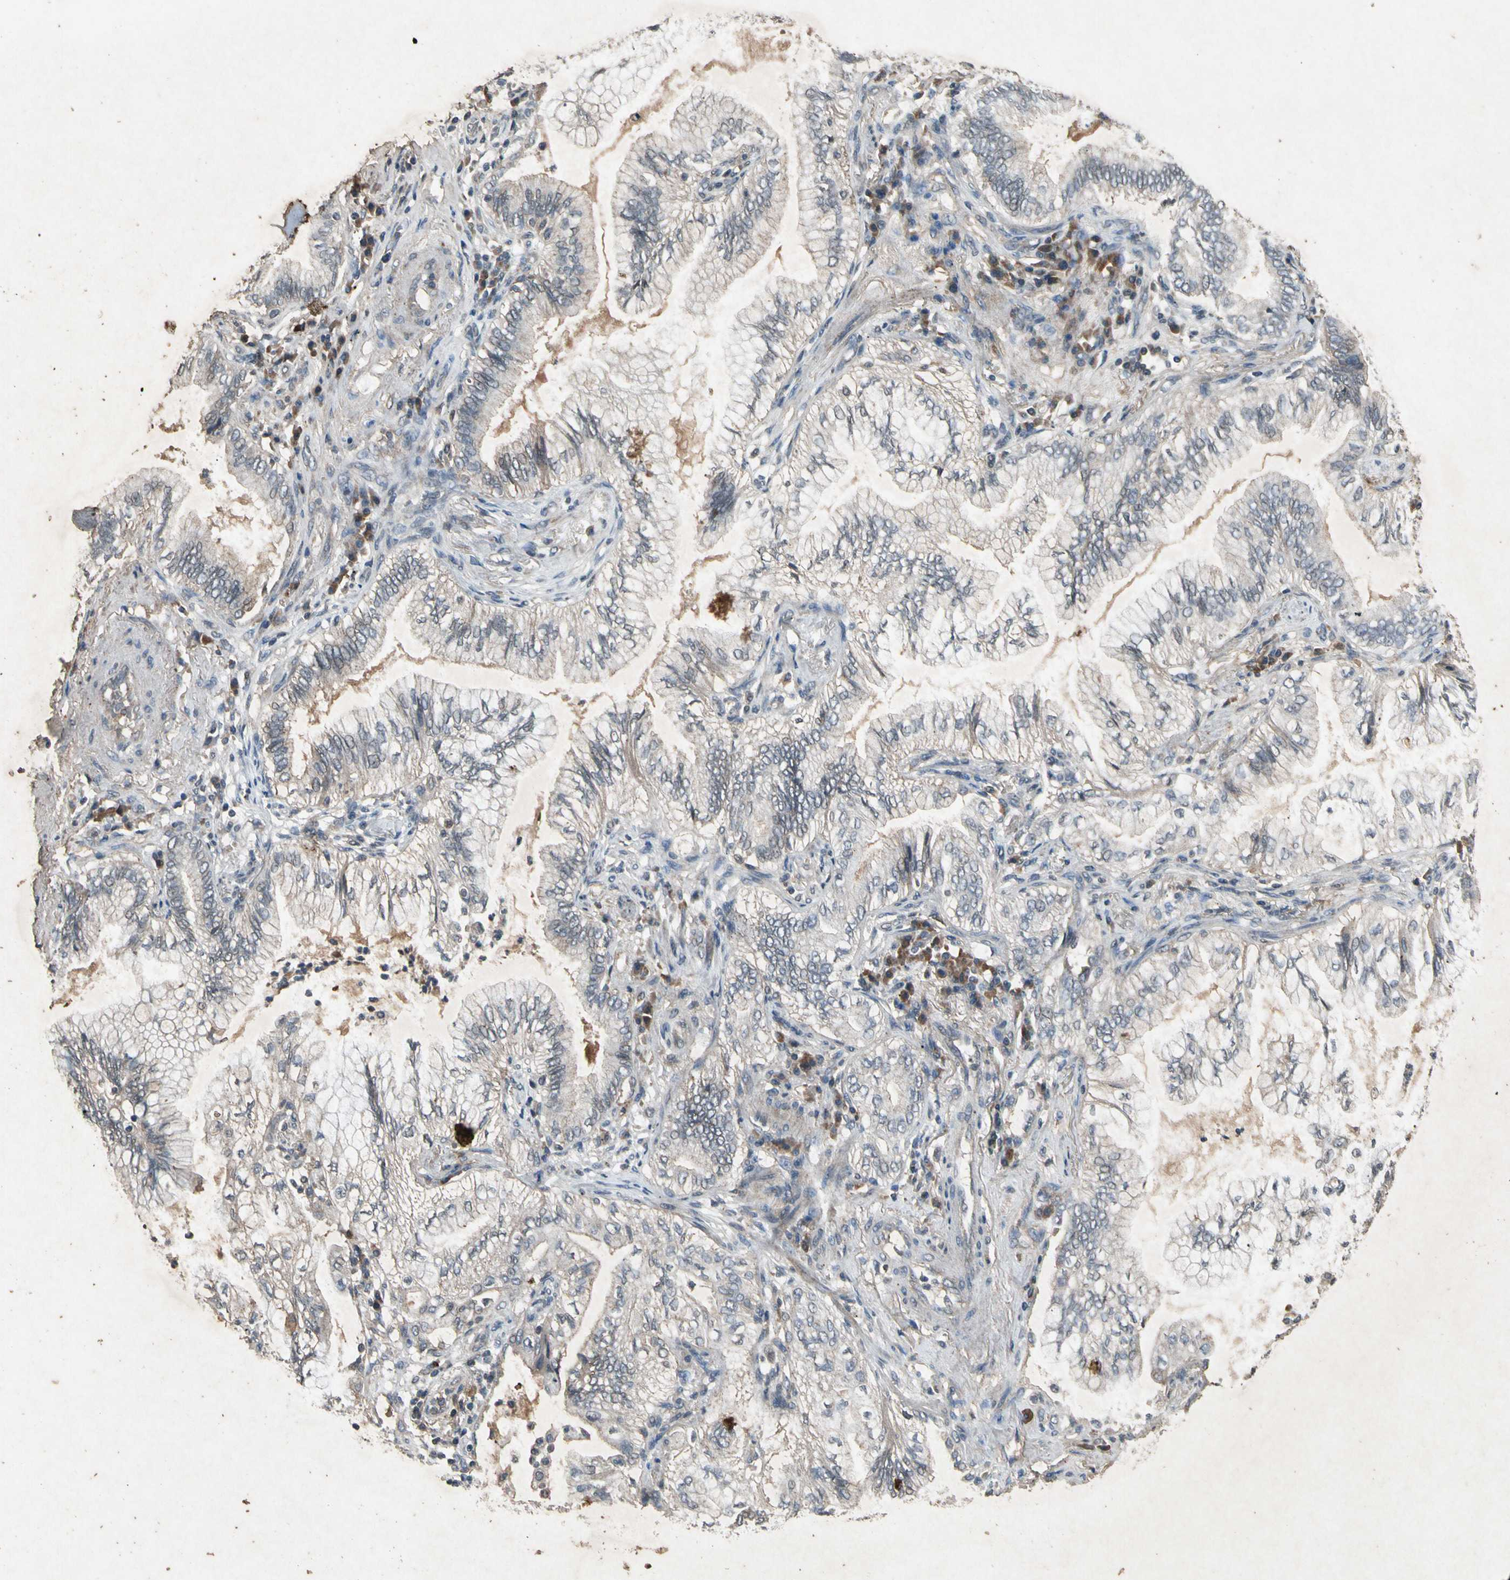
{"staining": {"intensity": "weak", "quantity": "<25%", "location": "cytoplasmic/membranous"}, "tissue": "lung cancer", "cell_type": "Tumor cells", "image_type": "cancer", "snomed": [{"axis": "morphology", "description": "Normal tissue, NOS"}, {"axis": "morphology", "description": "Adenocarcinoma, NOS"}, {"axis": "topography", "description": "Bronchus"}, {"axis": "topography", "description": "Lung"}], "caption": "Lung adenocarcinoma stained for a protein using IHC displays no positivity tumor cells.", "gene": "GPLD1", "patient": {"sex": "female", "age": 70}}